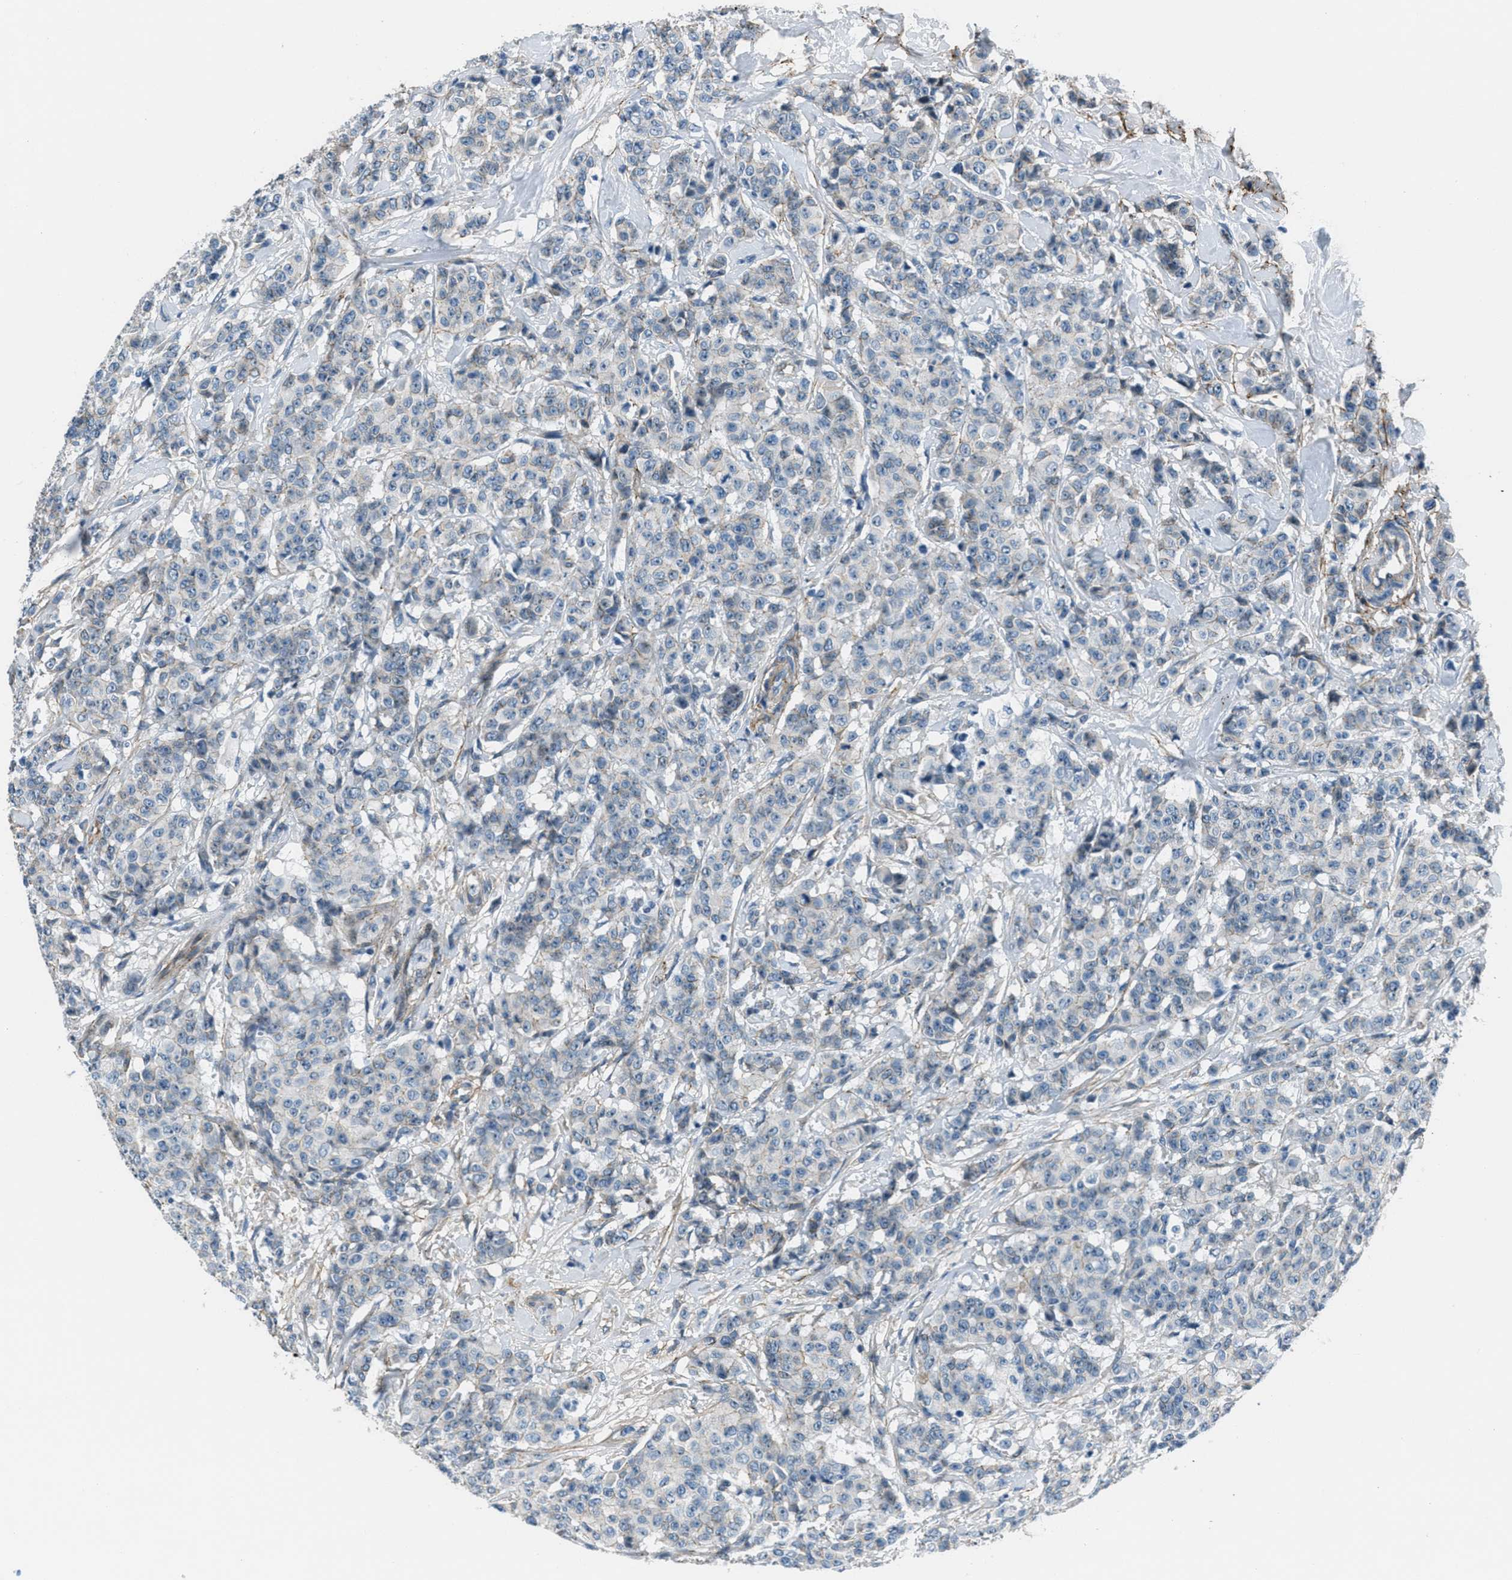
{"staining": {"intensity": "negative", "quantity": "none", "location": "none"}, "tissue": "breast cancer", "cell_type": "Tumor cells", "image_type": "cancer", "snomed": [{"axis": "morphology", "description": "Normal tissue, NOS"}, {"axis": "morphology", "description": "Duct carcinoma"}, {"axis": "topography", "description": "Breast"}], "caption": "Immunohistochemistry (IHC) image of neoplastic tissue: breast invasive ductal carcinoma stained with DAB demonstrates no significant protein staining in tumor cells.", "gene": "FBN1", "patient": {"sex": "female", "age": 40}}